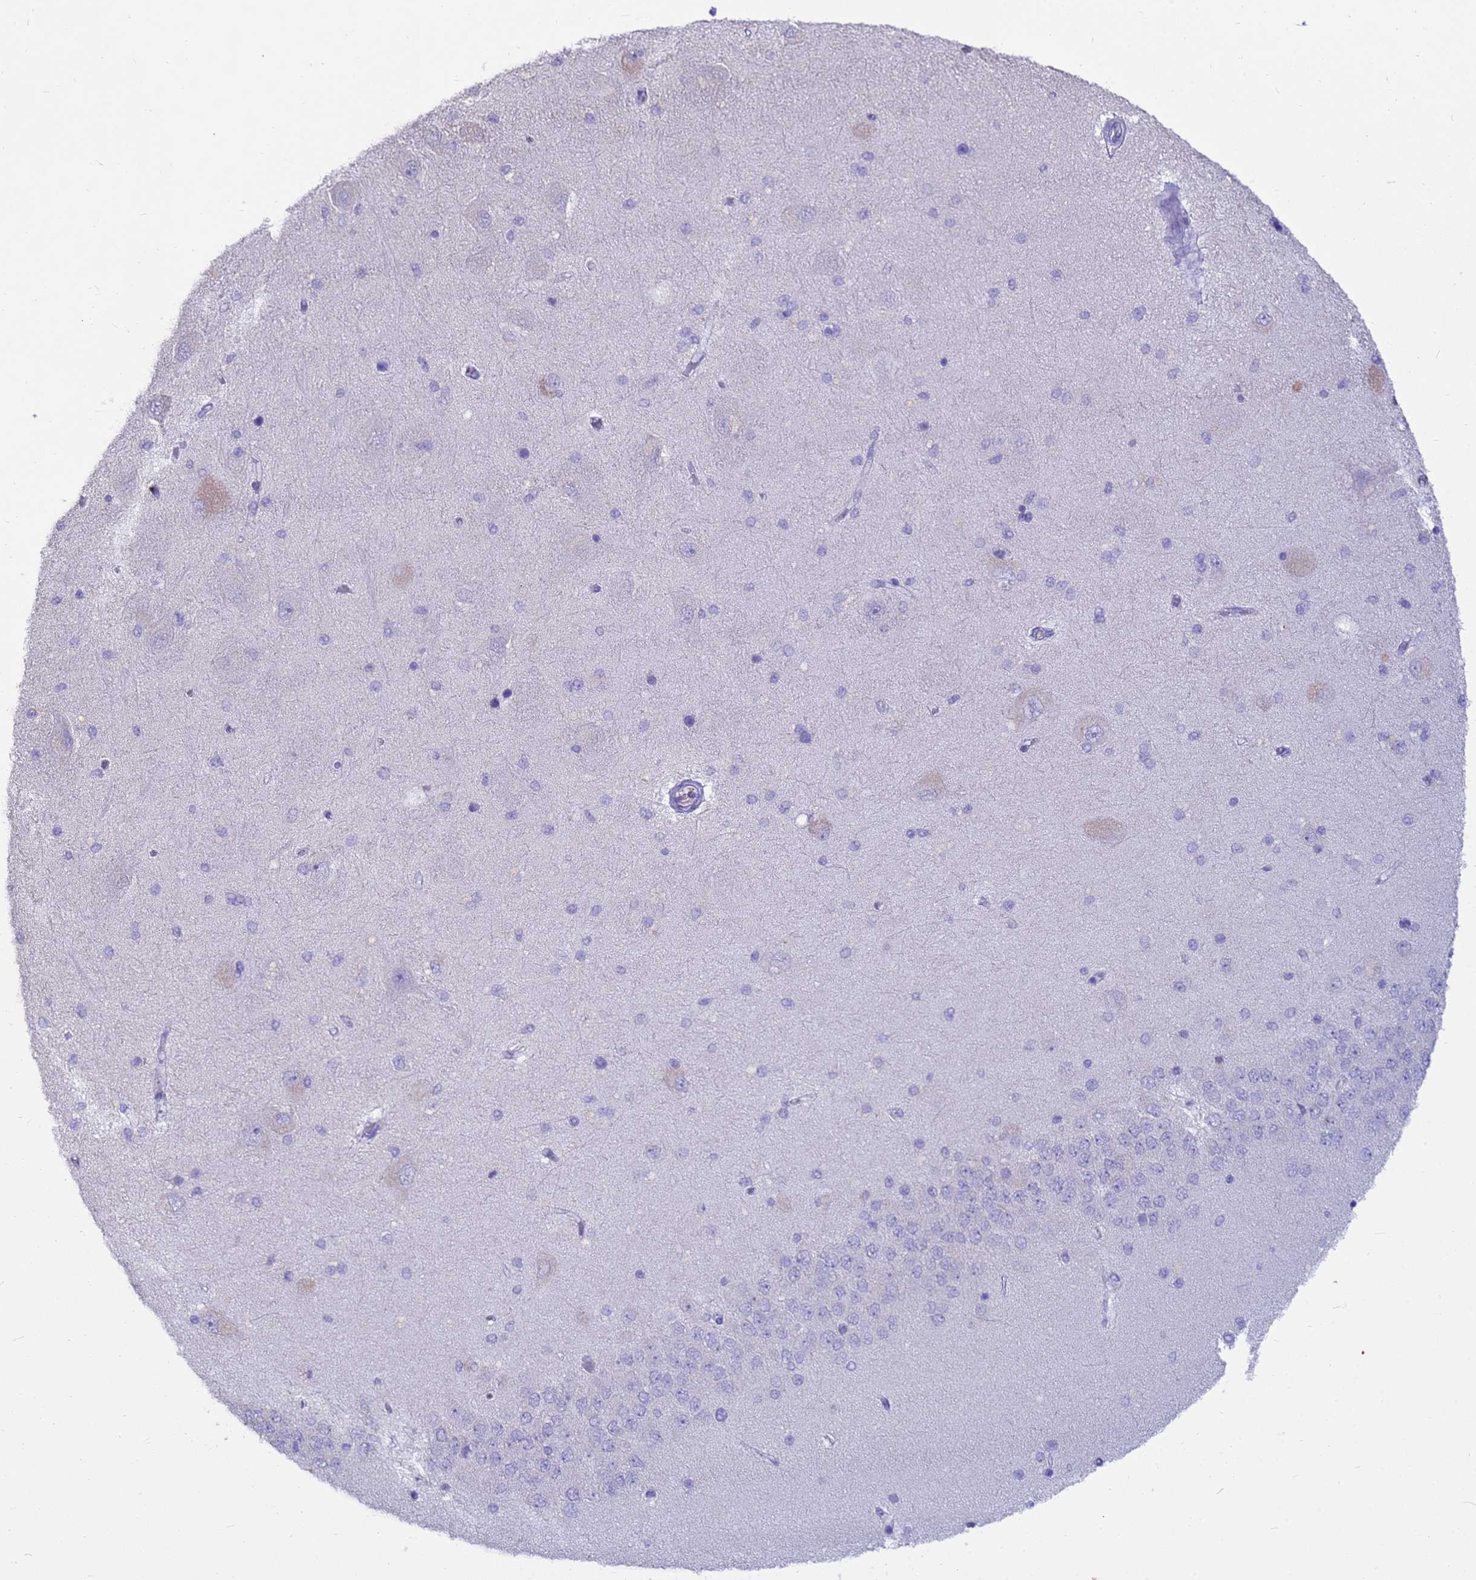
{"staining": {"intensity": "negative", "quantity": "none", "location": "none"}, "tissue": "hippocampus", "cell_type": "Glial cells", "image_type": "normal", "snomed": [{"axis": "morphology", "description": "Normal tissue, NOS"}, {"axis": "topography", "description": "Hippocampus"}], "caption": "Glial cells show no significant expression in normal hippocampus. (DAB immunohistochemistry (IHC) with hematoxylin counter stain).", "gene": "MS4A13", "patient": {"sex": "female", "age": 54}}